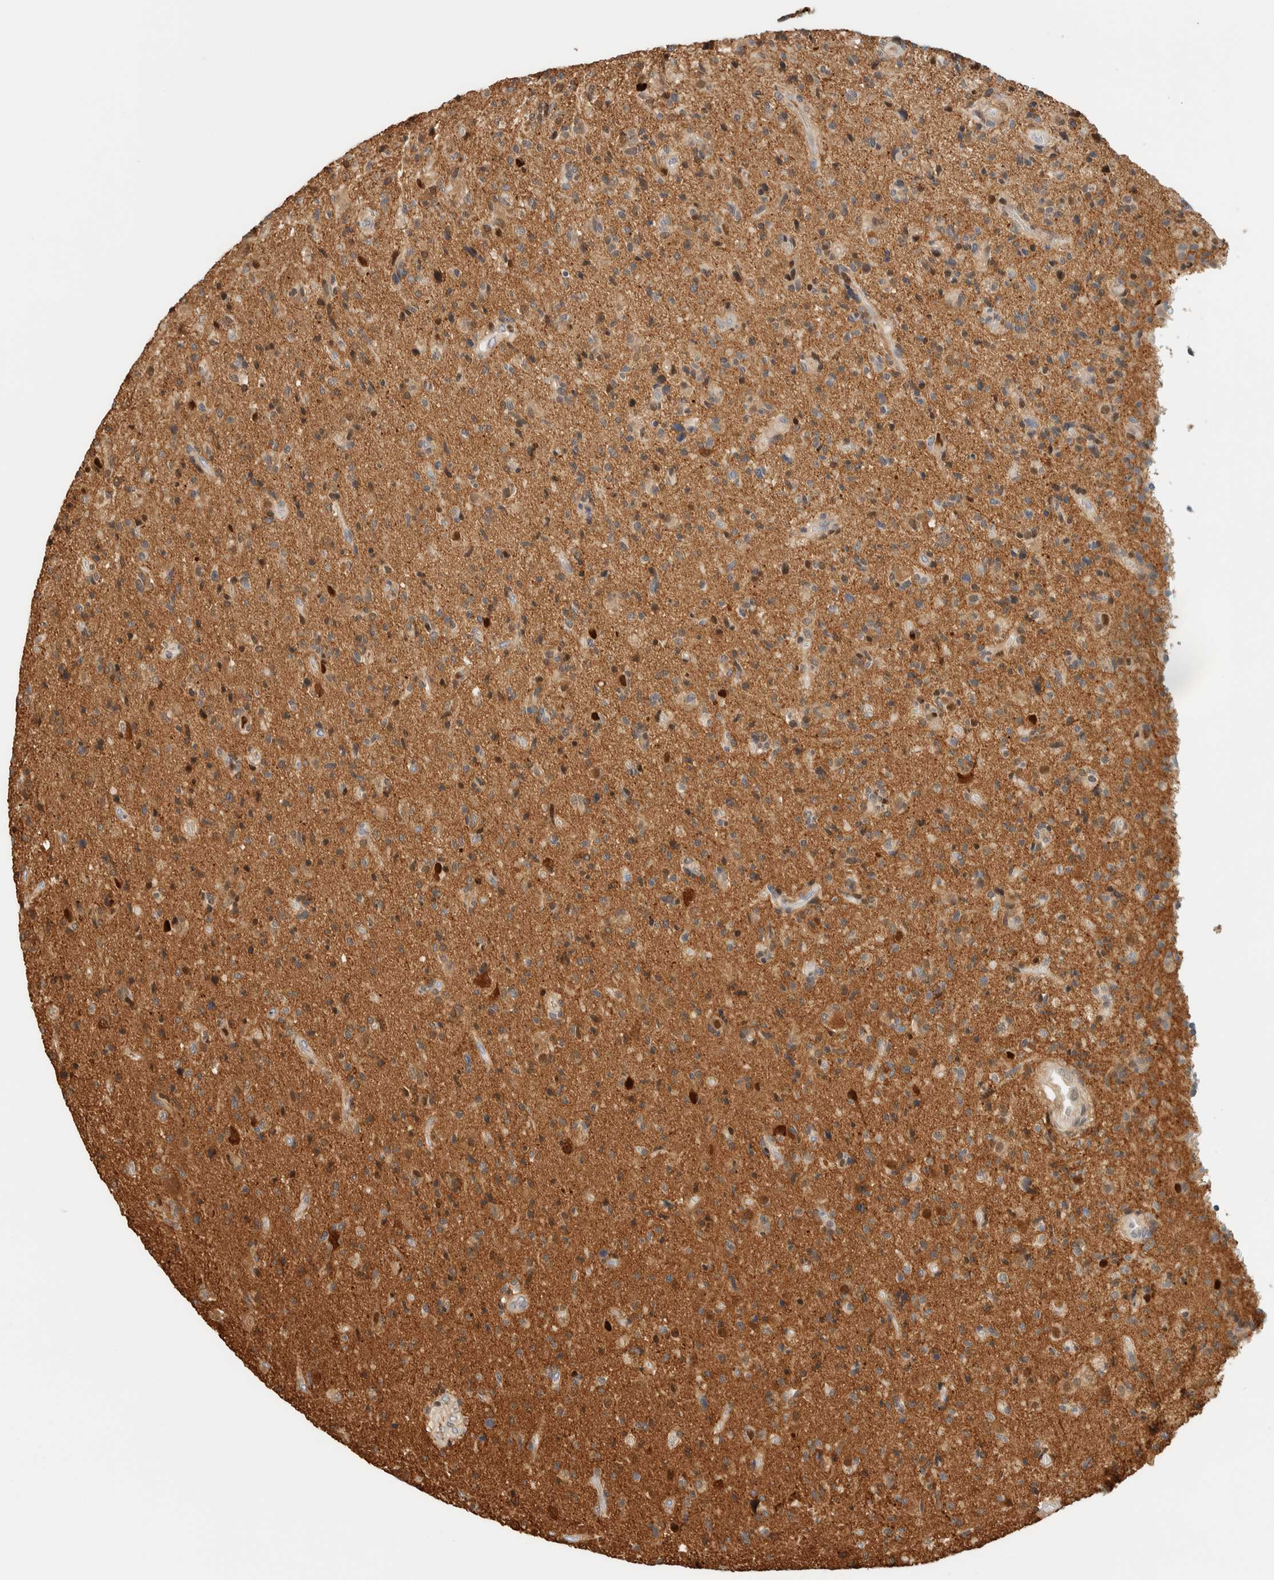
{"staining": {"intensity": "weak", "quantity": ">75%", "location": "cytoplasmic/membranous"}, "tissue": "glioma", "cell_type": "Tumor cells", "image_type": "cancer", "snomed": [{"axis": "morphology", "description": "Glioma, malignant, High grade"}, {"axis": "topography", "description": "Brain"}], "caption": "DAB (3,3'-diaminobenzidine) immunohistochemical staining of high-grade glioma (malignant) reveals weak cytoplasmic/membranous protein staining in approximately >75% of tumor cells.", "gene": "ZBTB37", "patient": {"sex": "male", "age": 72}}